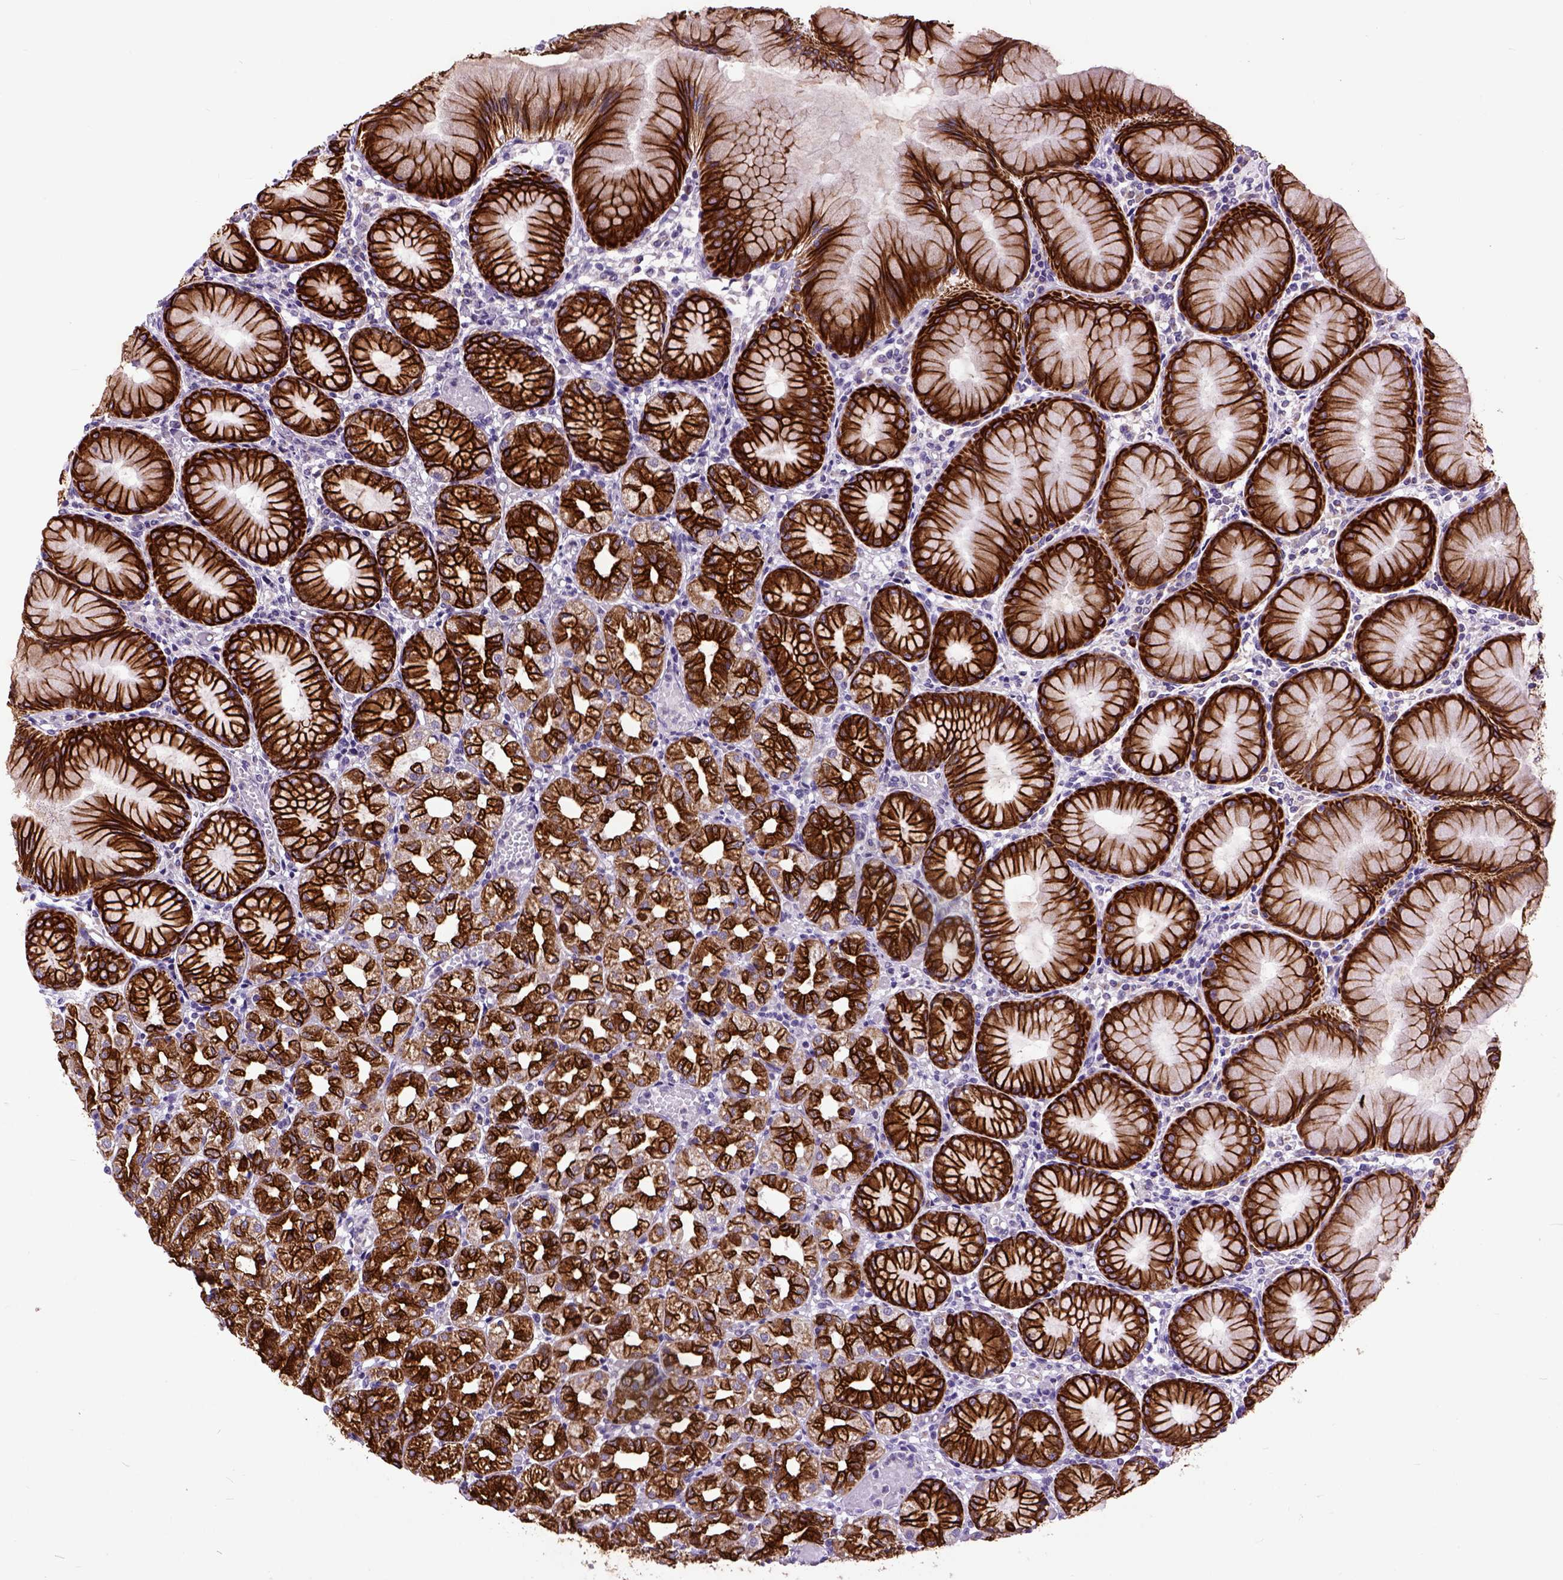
{"staining": {"intensity": "strong", "quantity": ">75%", "location": "cytoplasmic/membranous"}, "tissue": "stomach", "cell_type": "Glandular cells", "image_type": "normal", "snomed": [{"axis": "morphology", "description": "Normal tissue, NOS"}, {"axis": "topography", "description": "Stomach"}], "caption": "Stomach stained for a protein (brown) displays strong cytoplasmic/membranous positive staining in about >75% of glandular cells.", "gene": "RAB25", "patient": {"sex": "female", "age": 57}}